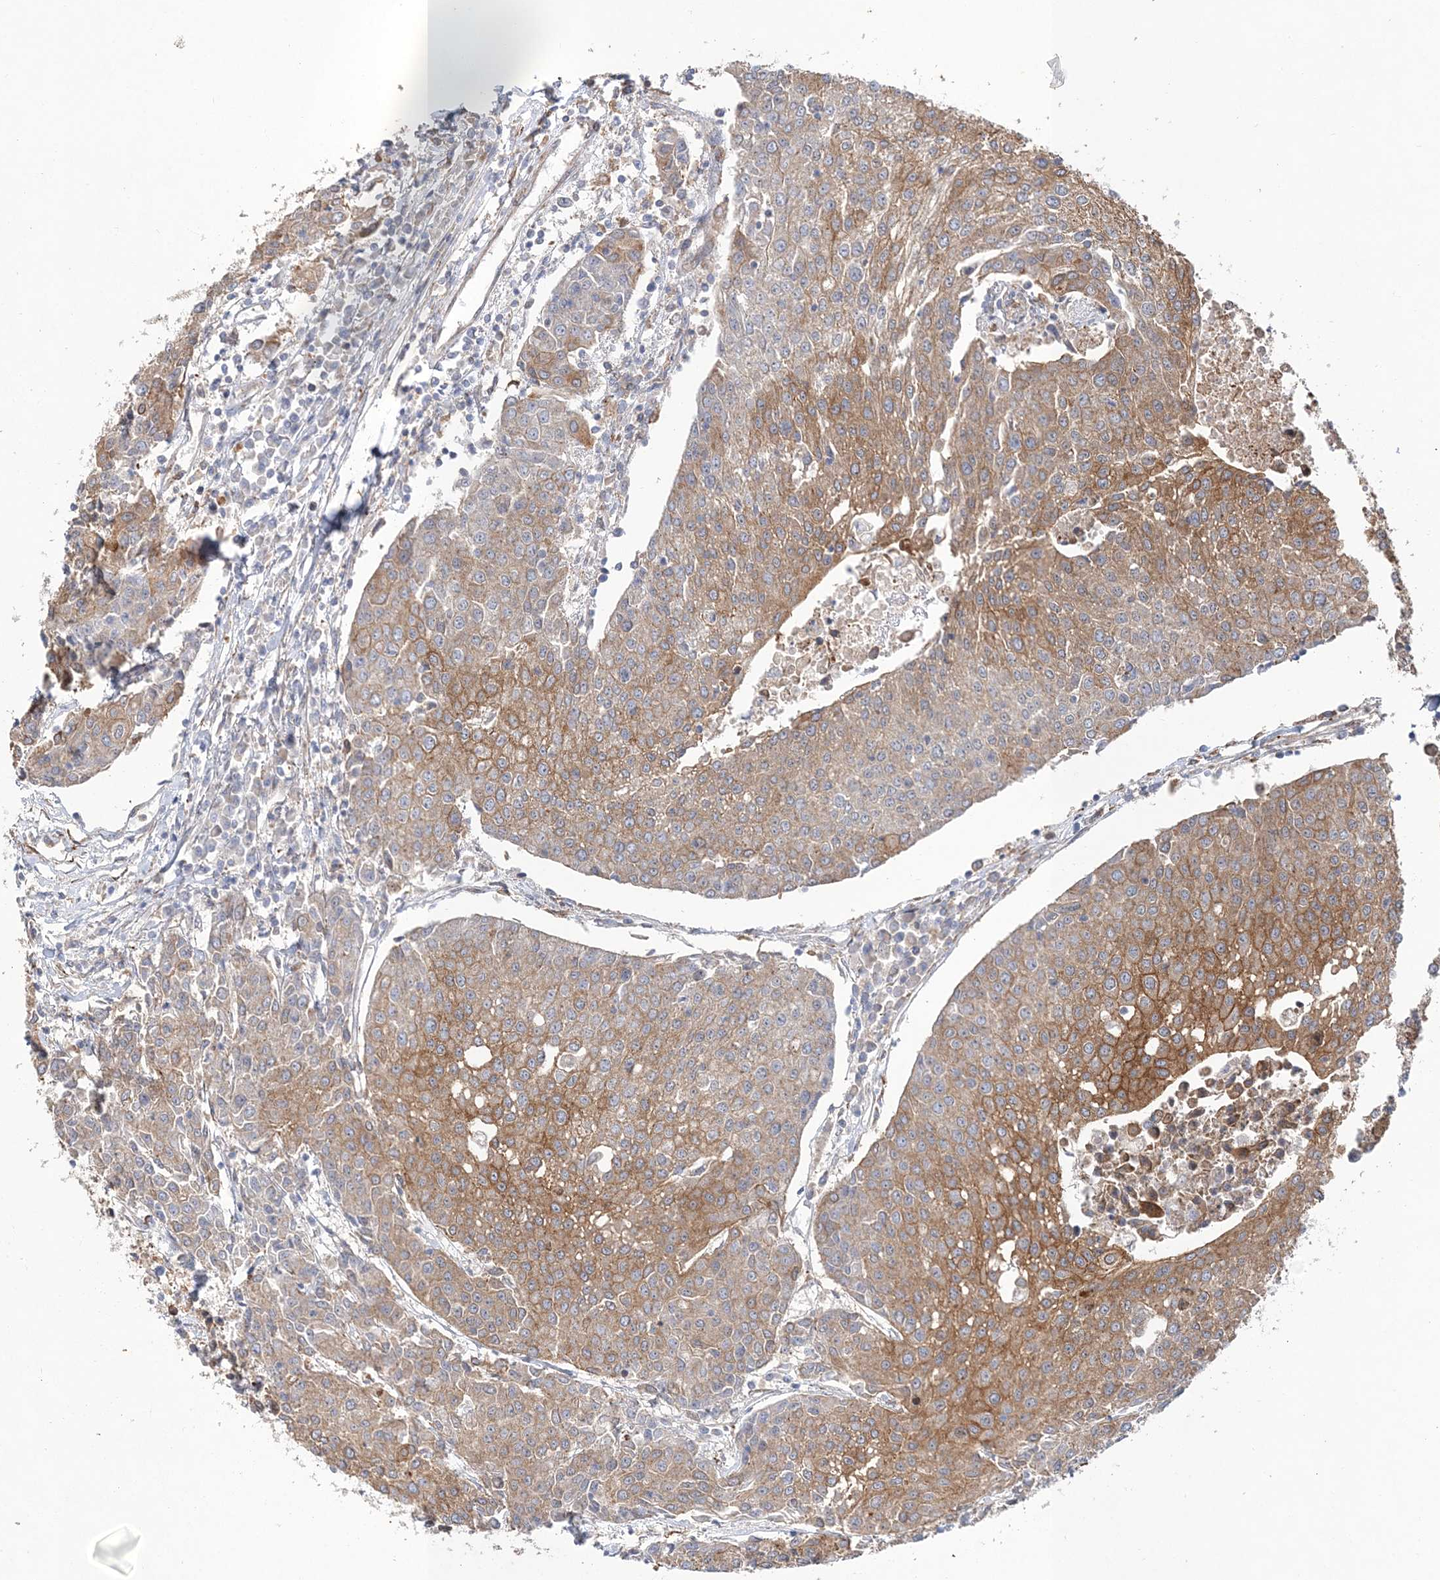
{"staining": {"intensity": "moderate", "quantity": "25%-75%", "location": "cytoplasmic/membranous"}, "tissue": "urothelial cancer", "cell_type": "Tumor cells", "image_type": "cancer", "snomed": [{"axis": "morphology", "description": "Urothelial carcinoma, High grade"}, {"axis": "topography", "description": "Urinary bladder"}], "caption": "A histopathology image showing moderate cytoplasmic/membranous expression in about 25%-75% of tumor cells in urothelial carcinoma (high-grade), as visualized by brown immunohistochemical staining.", "gene": "ZFYVE16", "patient": {"sex": "female", "age": 85}}